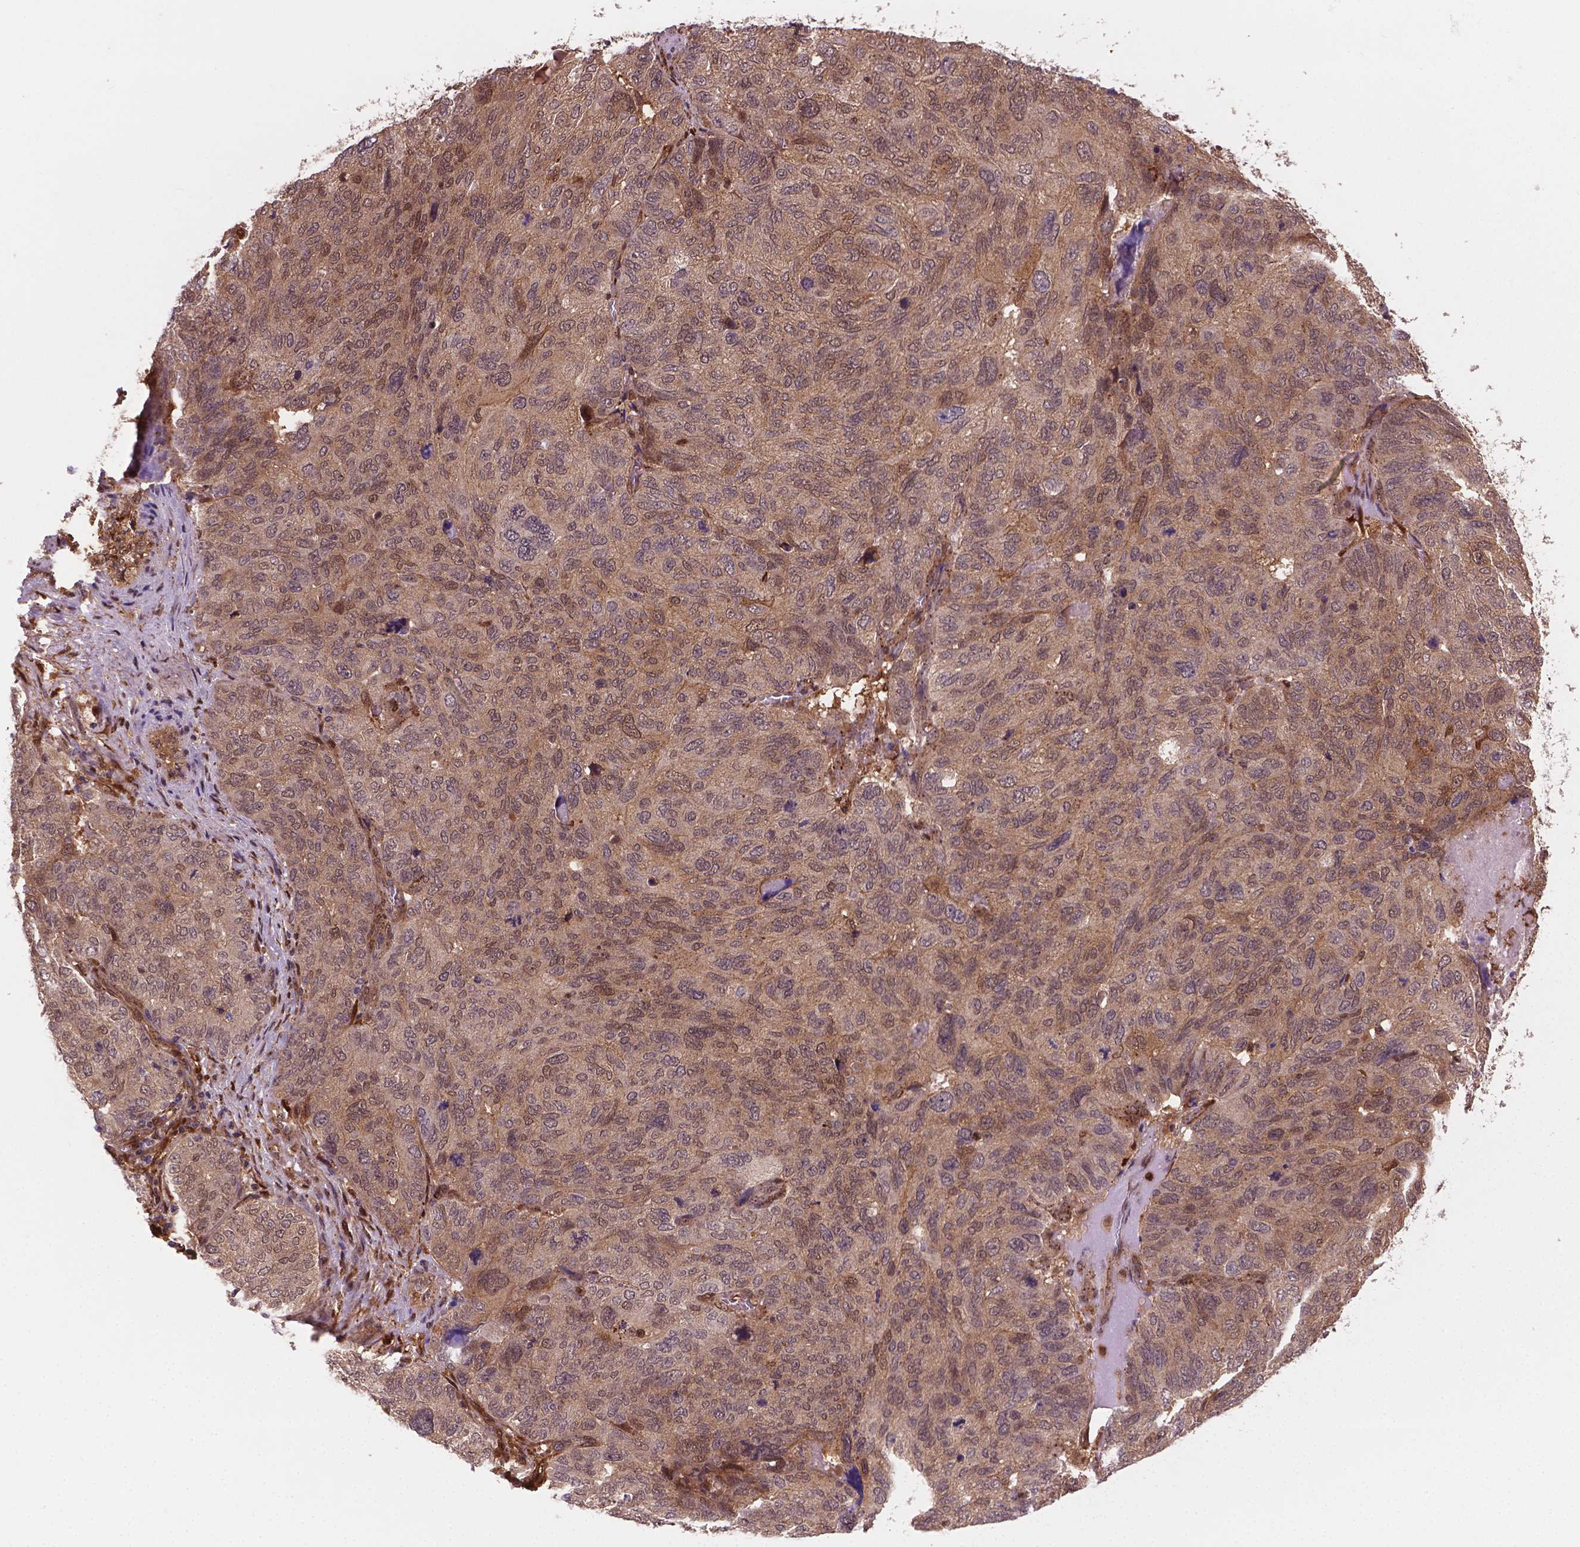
{"staining": {"intensity": "weak", "quantity": ">75%", "location": "cytoplasmic/membranous,nuclear"}, "tissue": "ovarian cancer", "cell_type": "Tumor cells", "image_type": "cancer", "snomed": [{"axis": "morphology", "description": "Carcinoma, endometroid"}, {"axis": "topography", "description": "Ovary"}], "caption": "DAB (3,3'-diaminobenzidine) immunohistochemical staining of ovarian cancer exhibits weak cytoplasmic/membranous and nuclear protein staining in about >75% of tumor cells.", "gene": "PLIN3", "patient": {"sex": "female", "age": 58}}